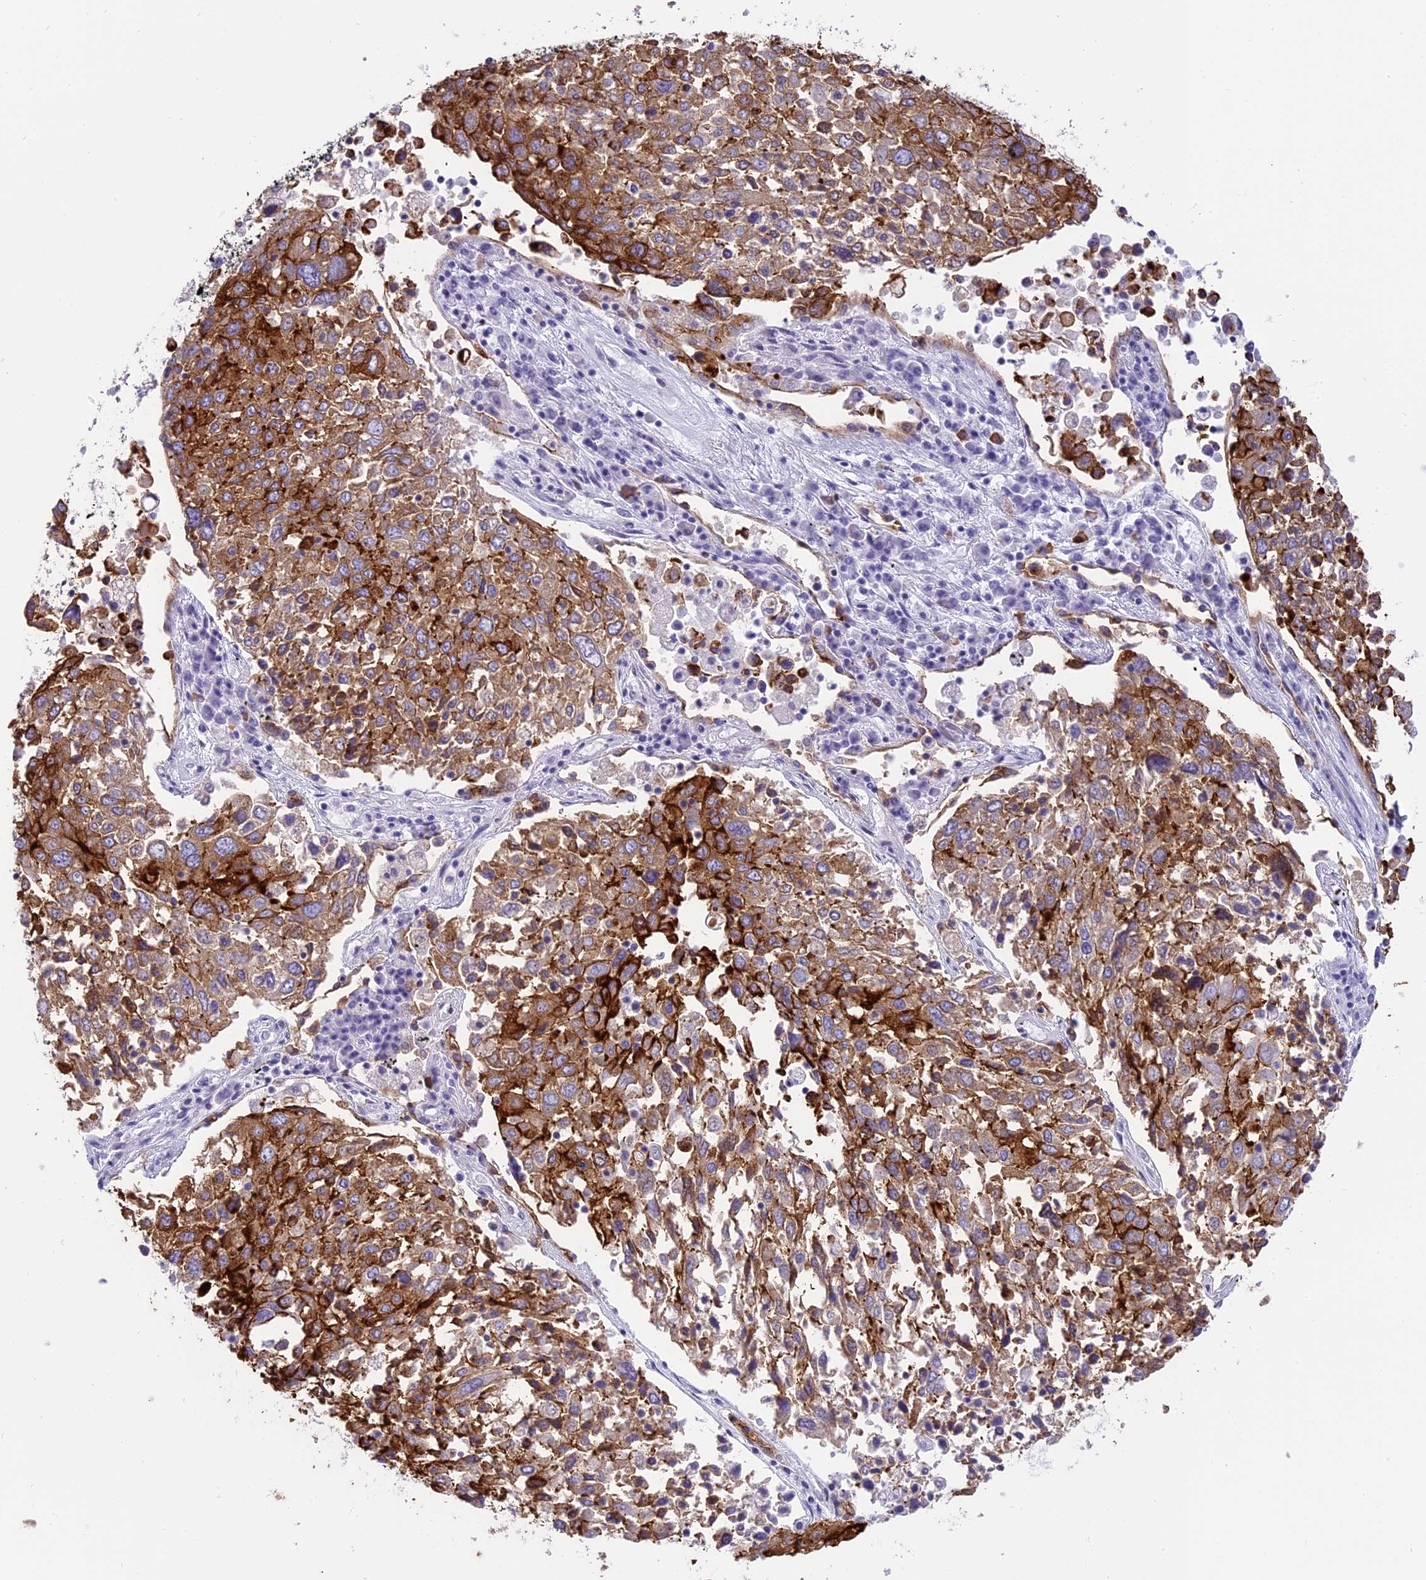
{"staining": {"intensity": "strong", "quantity": ">75%", "location": "cytoplasmic/membranous"}, "tissue": "lung cancer", "cell_type": "Tumor cells", "image_type": "cancer", "snomed": [{"axis": "morphology", "description": "Squamous cell carcinoma, NOS"}, {"axis": "topography", "description": "Lung"}], "caption": "Lung squamous cell carcinoma stained with a brown dye reveals strong cytoplasmic/membranous positive positivity in approximately >75% of tumor cells.", "gene": "SPIRE2", "patient": {"sex": "male", "age": 65}}